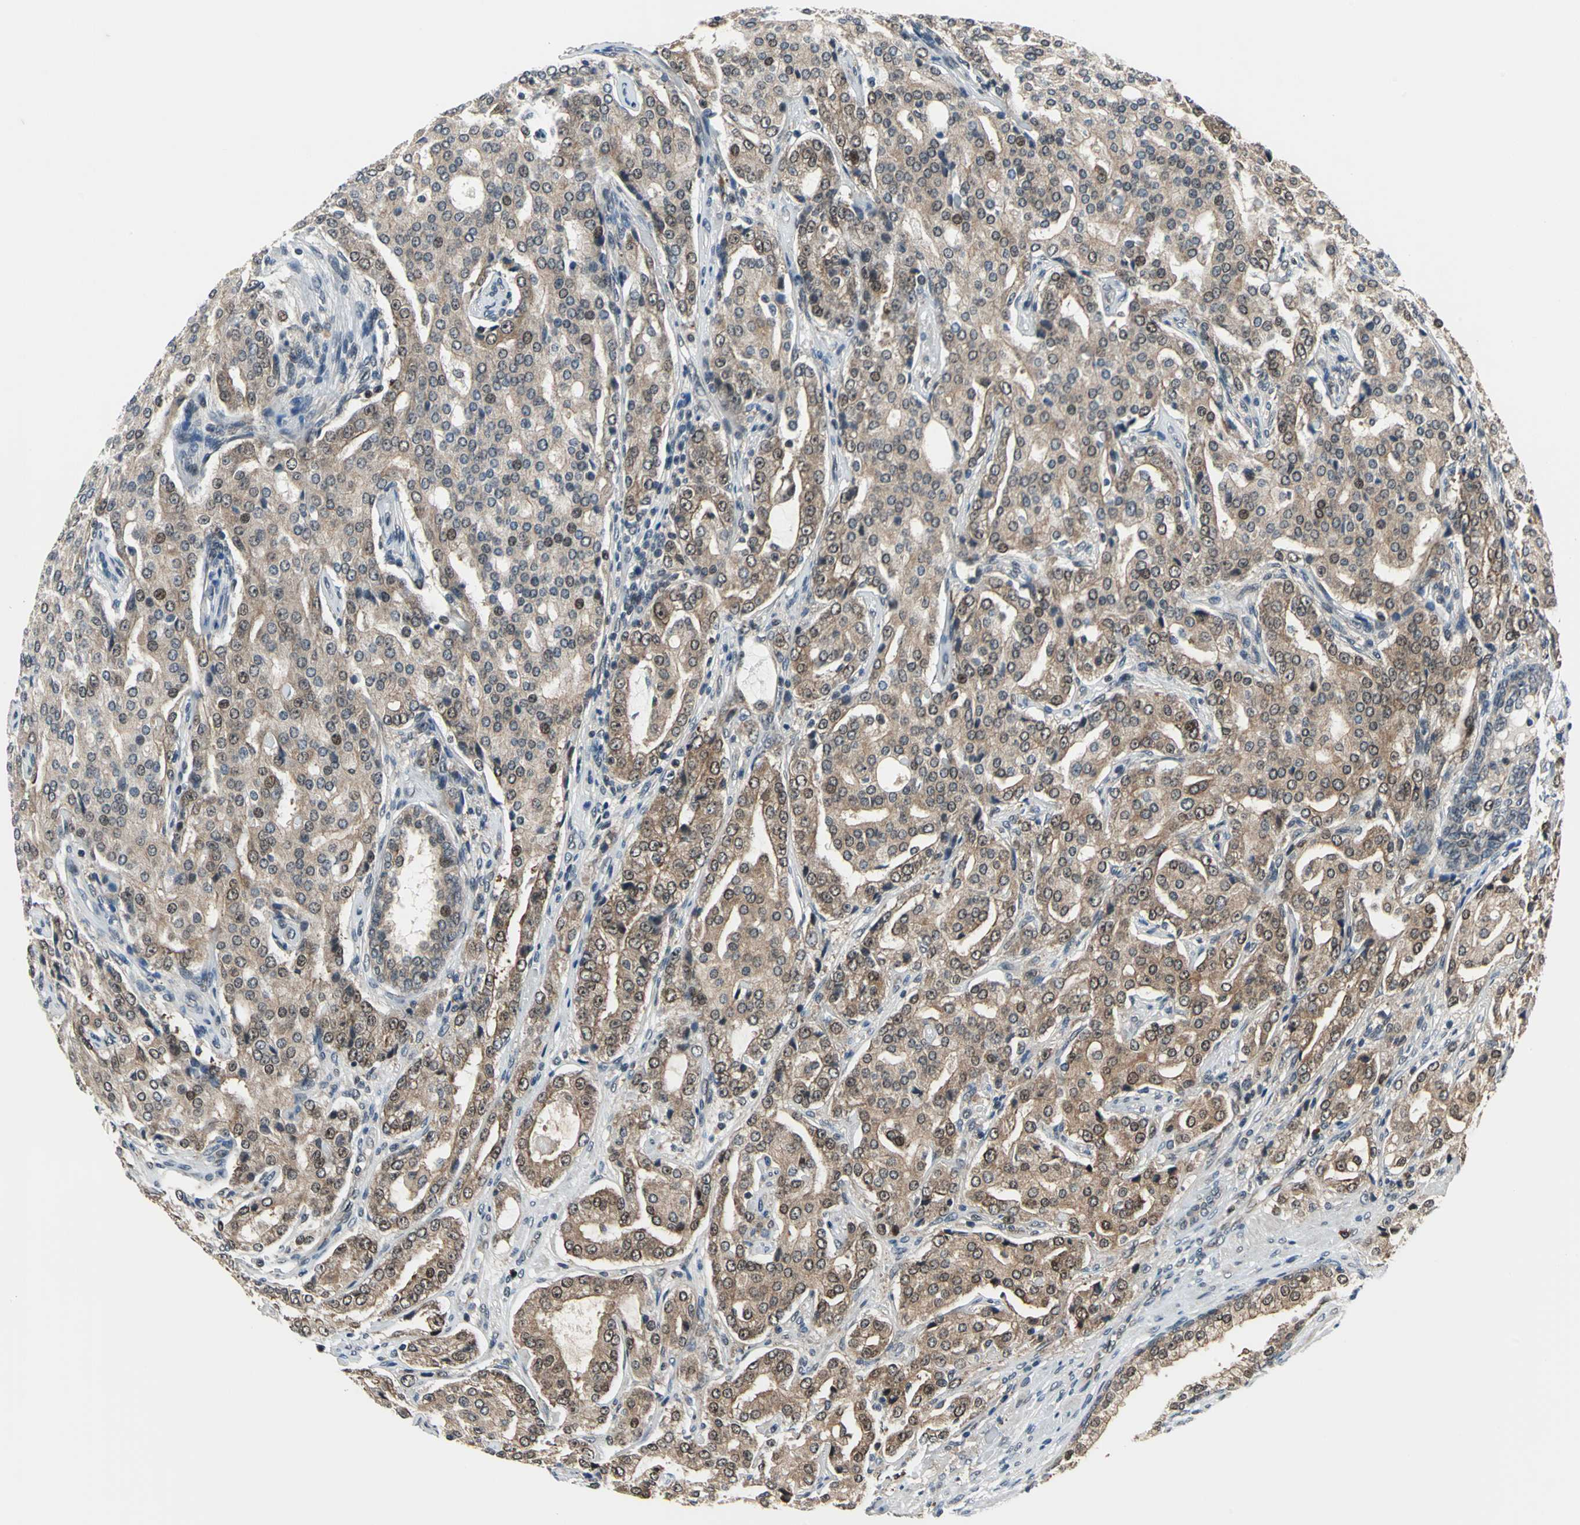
{"staining": {"intensity": "weak", "quantity": ">75%", "location": "cytoplasmic/membranous,nuclear"}, "tissue": "prostate cancer", "cell_type": "Tumor cells", "image_type": "cancer", "snomed": [{"axis": "morphology", "description": "Adenocarcinoma, High grade"}, {"axis": "topography", "description": "Prostate"}], "caption": "This image exhibits prostate cancer (high-grade adenocarcinoma) stained with immunohistochemistry (IHC) to label a protein in brown. The cytoplasmic/membranous and nuclear of tumor cells show weak positivity for the protein. Nuclei are counter-stained blue.", "gene": "POLR3K", "patient": {"sex": "male", "age": 72}}